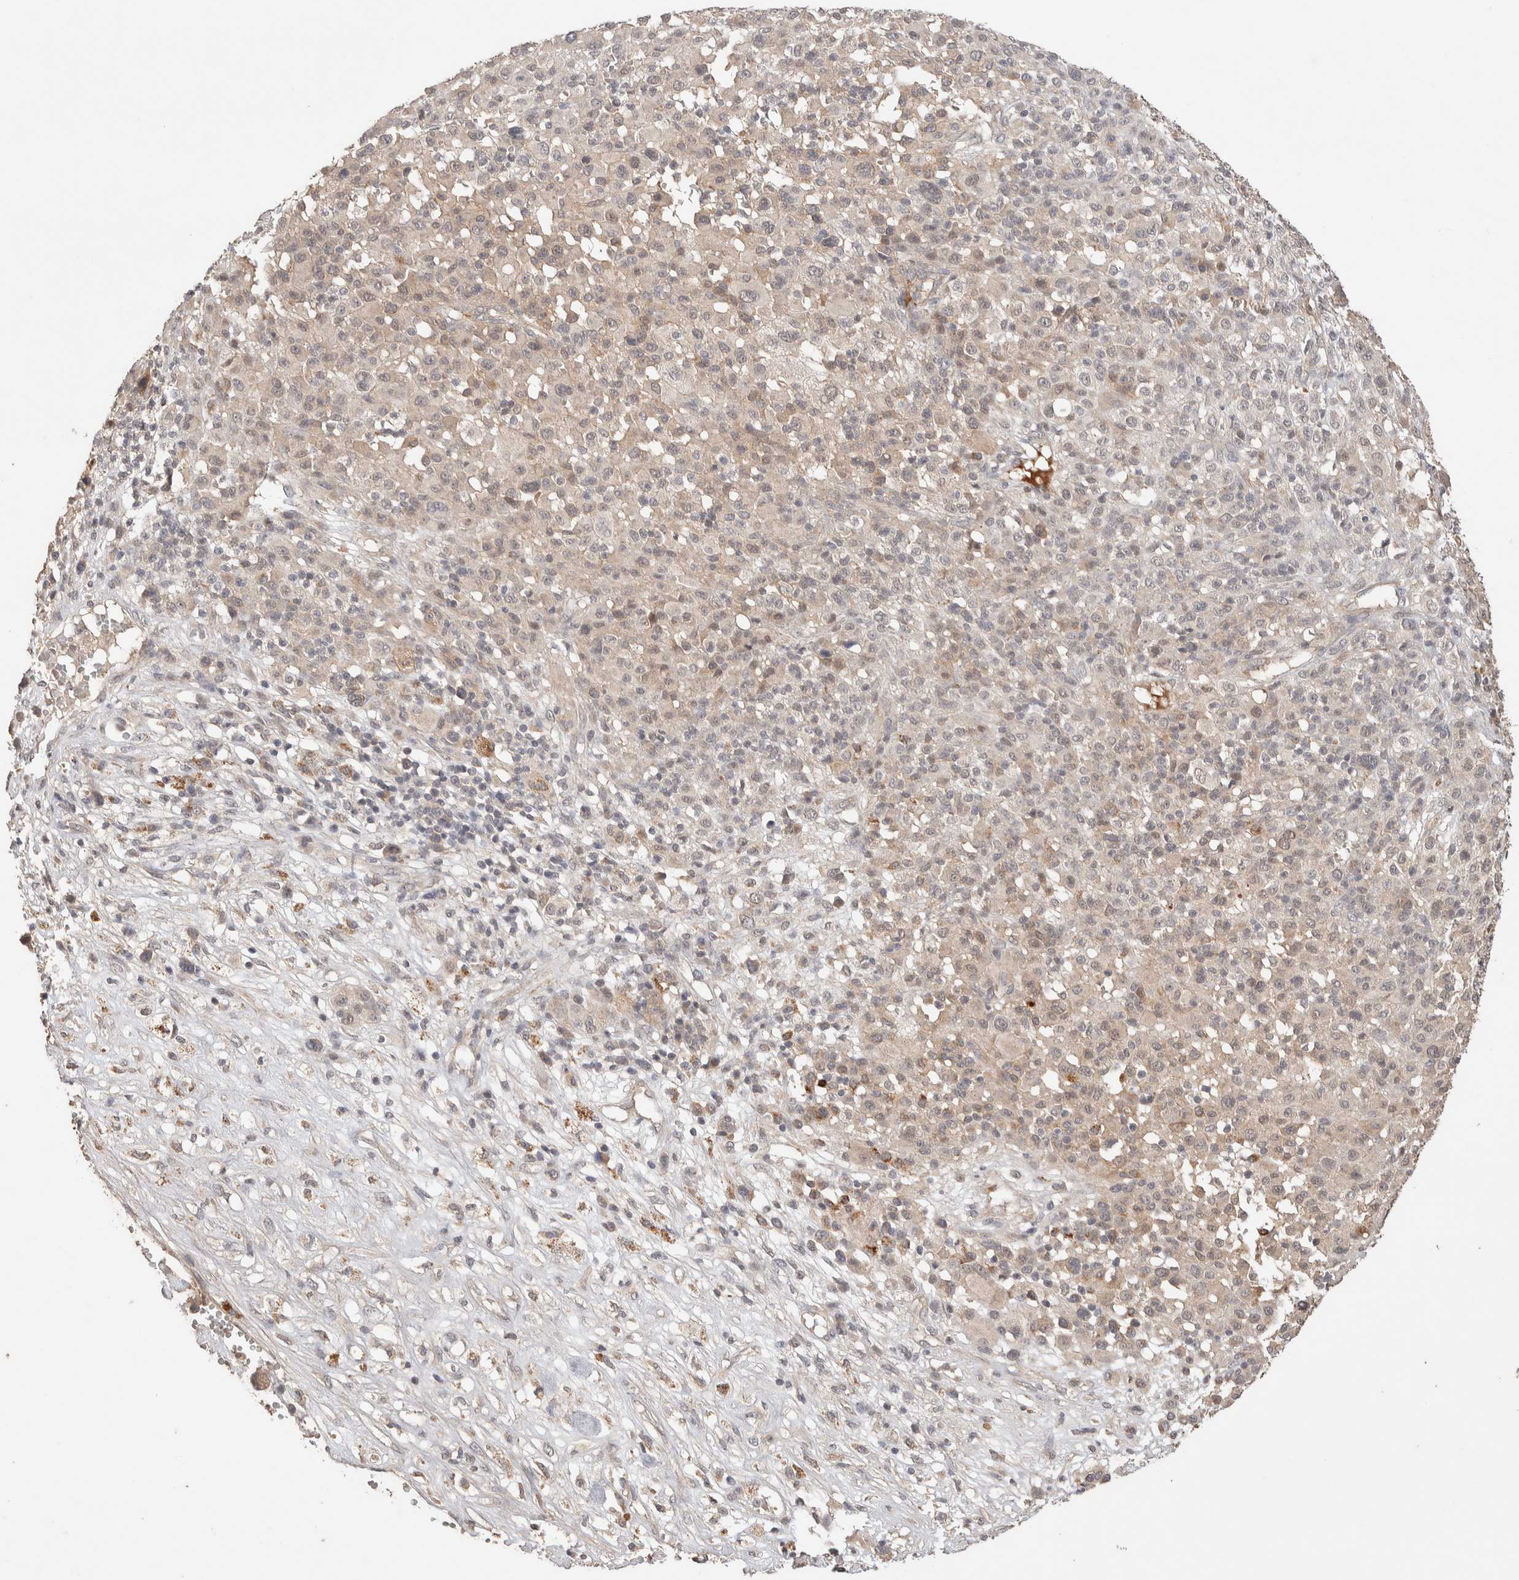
{"staining": {"intensity": "weak", "quantity": "<25%", "location": "cytoplasmic/membranous"}, "tissue": "melanoma", "cell_type": "Tumor cells", "image_type": "cancer", "snomed": [{"axis": "morphology", "description": "Malignant melanoma, Metastatic site"}, {"axis": "topography", "description": "Skin"}], "caption": "A histopathology image of malignant melanoma (metastatic site) stained for a protein displays no brown staining in tumor cells. (DAB (3,3'-diaminobenzidine) immunohistochemistry visualized using brightfield microscopy, high magnification).", "gene": "CASK", "patient": {"sex": "female", "age": 74}}